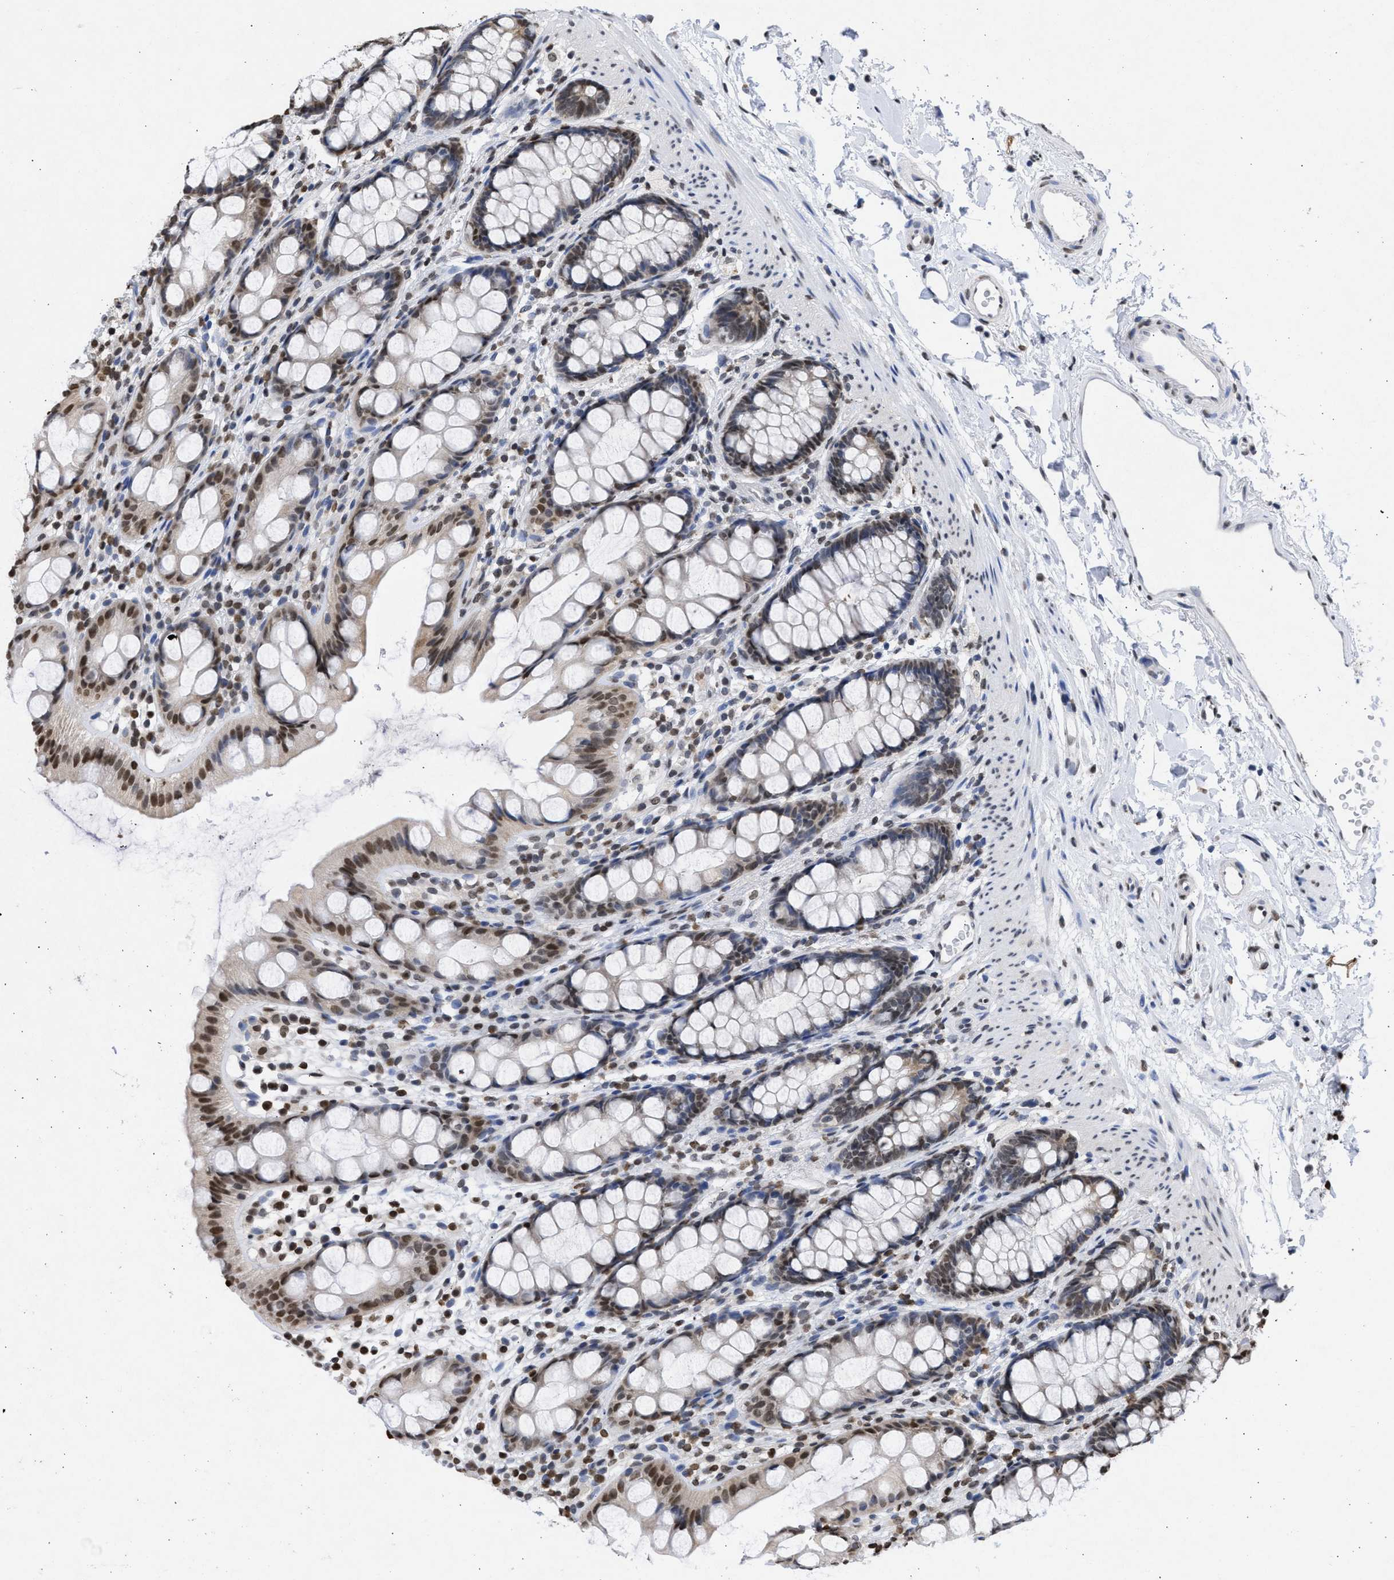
{"staining": {"intensity": "moderate", "quantity": "25%-75%", "location": "nuclear"}, "tissue": "rectum", "cell_type": "Glandular cells", "image_type": "normal", "snomed": [{"axis": "morphology", "description": "Normal tissue, NOS"}, {"axis": "topography", "description": "Rectum"}], "caption": "Protein analysis of benign rectum reveals moderate nuclear staining in approximately 25%-75% of glandular cells. (DAB IHC, brown staining for protein, blue staining for nuclei).", "gene": "NUP35", "patient": {"sex": "female", "age": 65}}